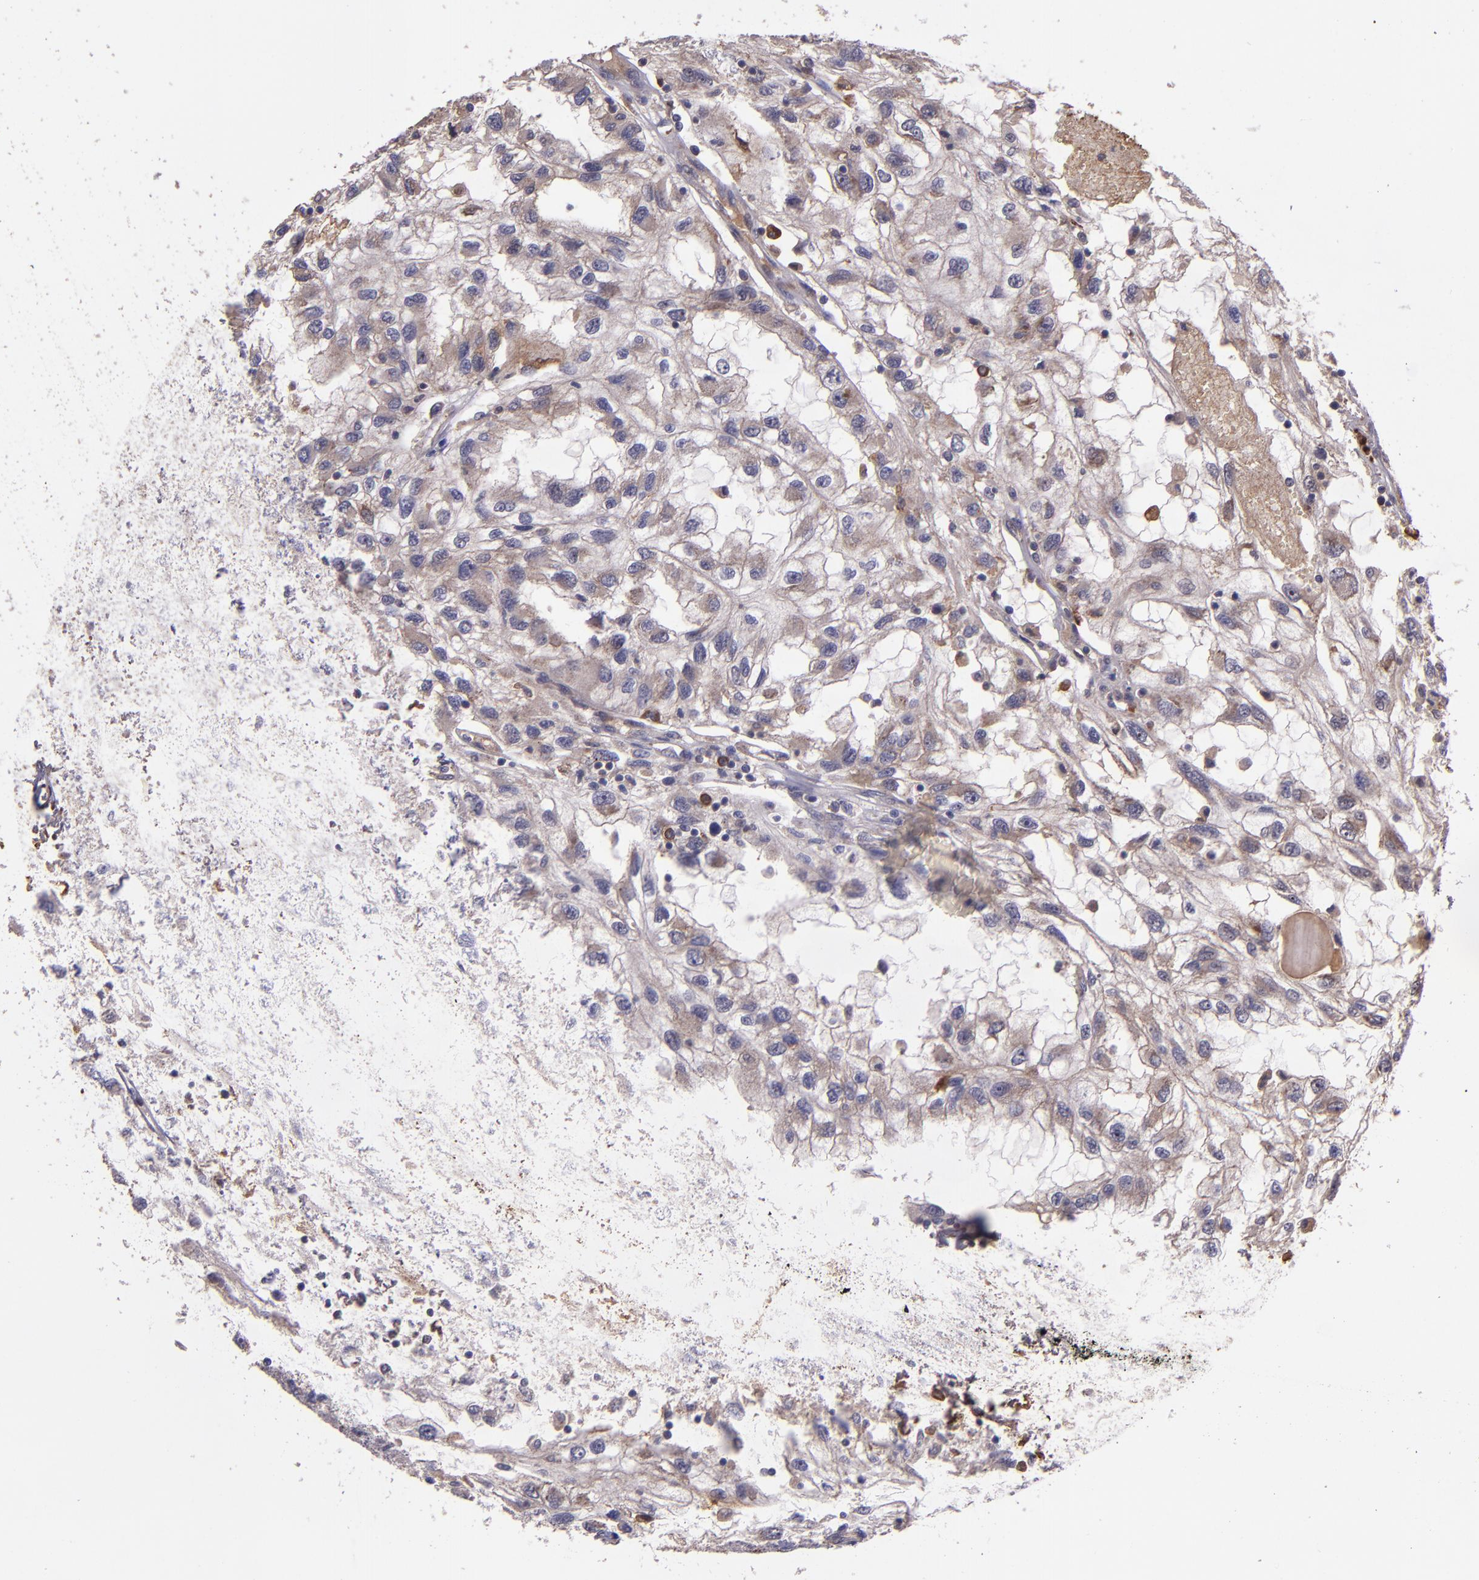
{"staining": {"intensity": "moderate", "quantity": ">75%", "location": "cytoplasmic/membranous"}, "tissue": "renal cancer", "cell_type": "Tumor cells", "image_type": "cancer", "snomed": [{"axis": "morphology", "description": "Normal tissue, NOS"}, {"axis": "morphology", "description": "Adenocarcinoma, NOS"}, {"axis": "topography", "description": "Kidney"}], "caption": "Renal adenocarcinoma stained with DAB immunohistochemistry (IHC) displays medium levels of moderate cytoplasmic/membranous expression in approximately >75% of tumor cells. The protein of interest is shown in brown color, while the nuclei are stained blue.", "gene": "USP51", "patient": {"sex": "male", "age": 71}}